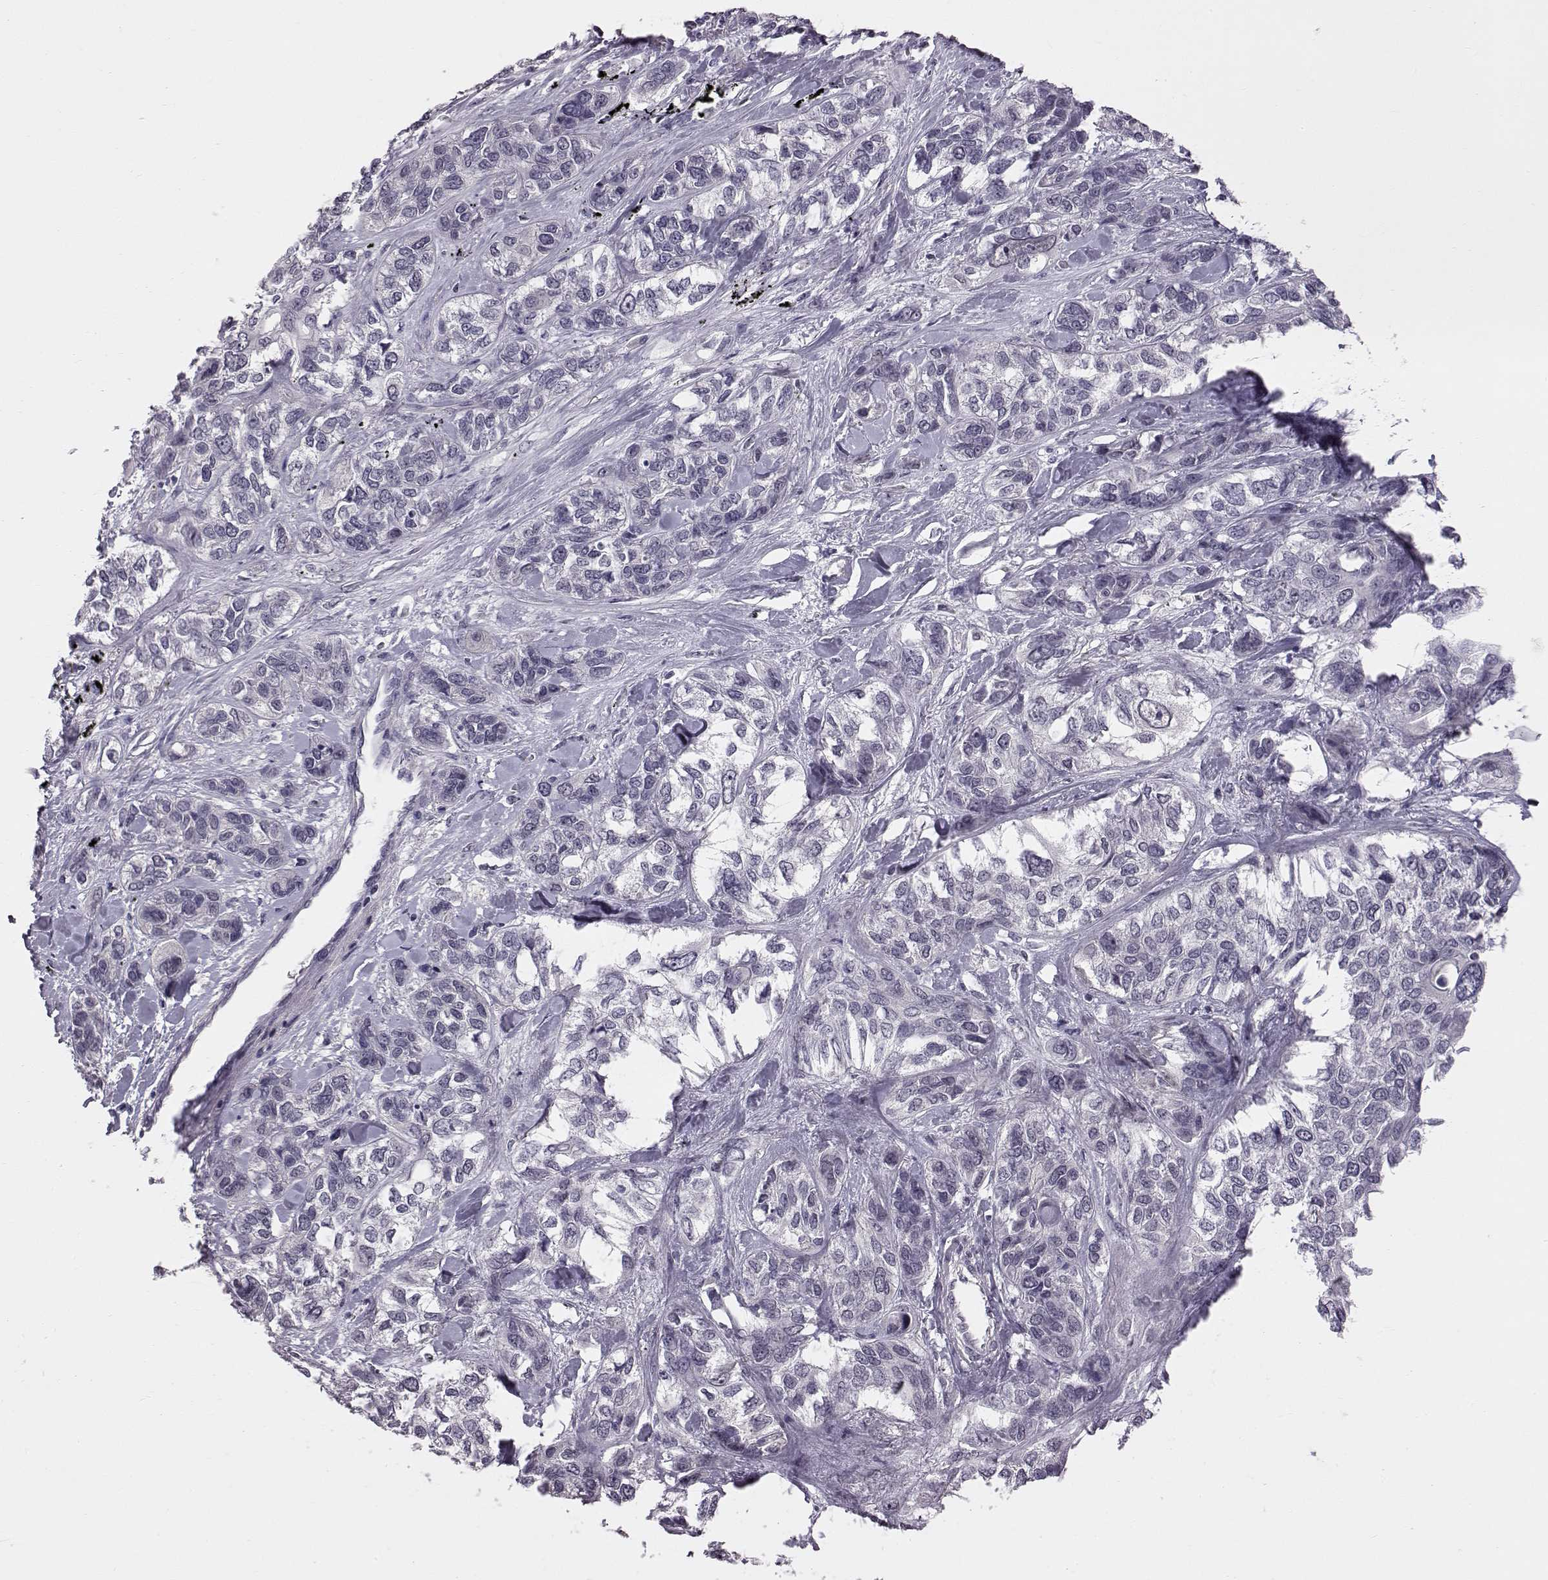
{"staining": {"intensity": "negative", "quantity": "none", "location": "none"}, "tissue": "lung cancer", "cell_type": "Tumor cells", "image_type": "cancer", "snomed": [{"axis": "morphology", "description": "Squamous cell carcinoma, NOS"}, {"axis": "topography", "description": "Lung"}], "caption": "There is no significant positivity in tumor cells of lung cancer (squamous cell carcinoma).", "gene": "C10orf62", "patient": {"sex": "female", "age": 70}}